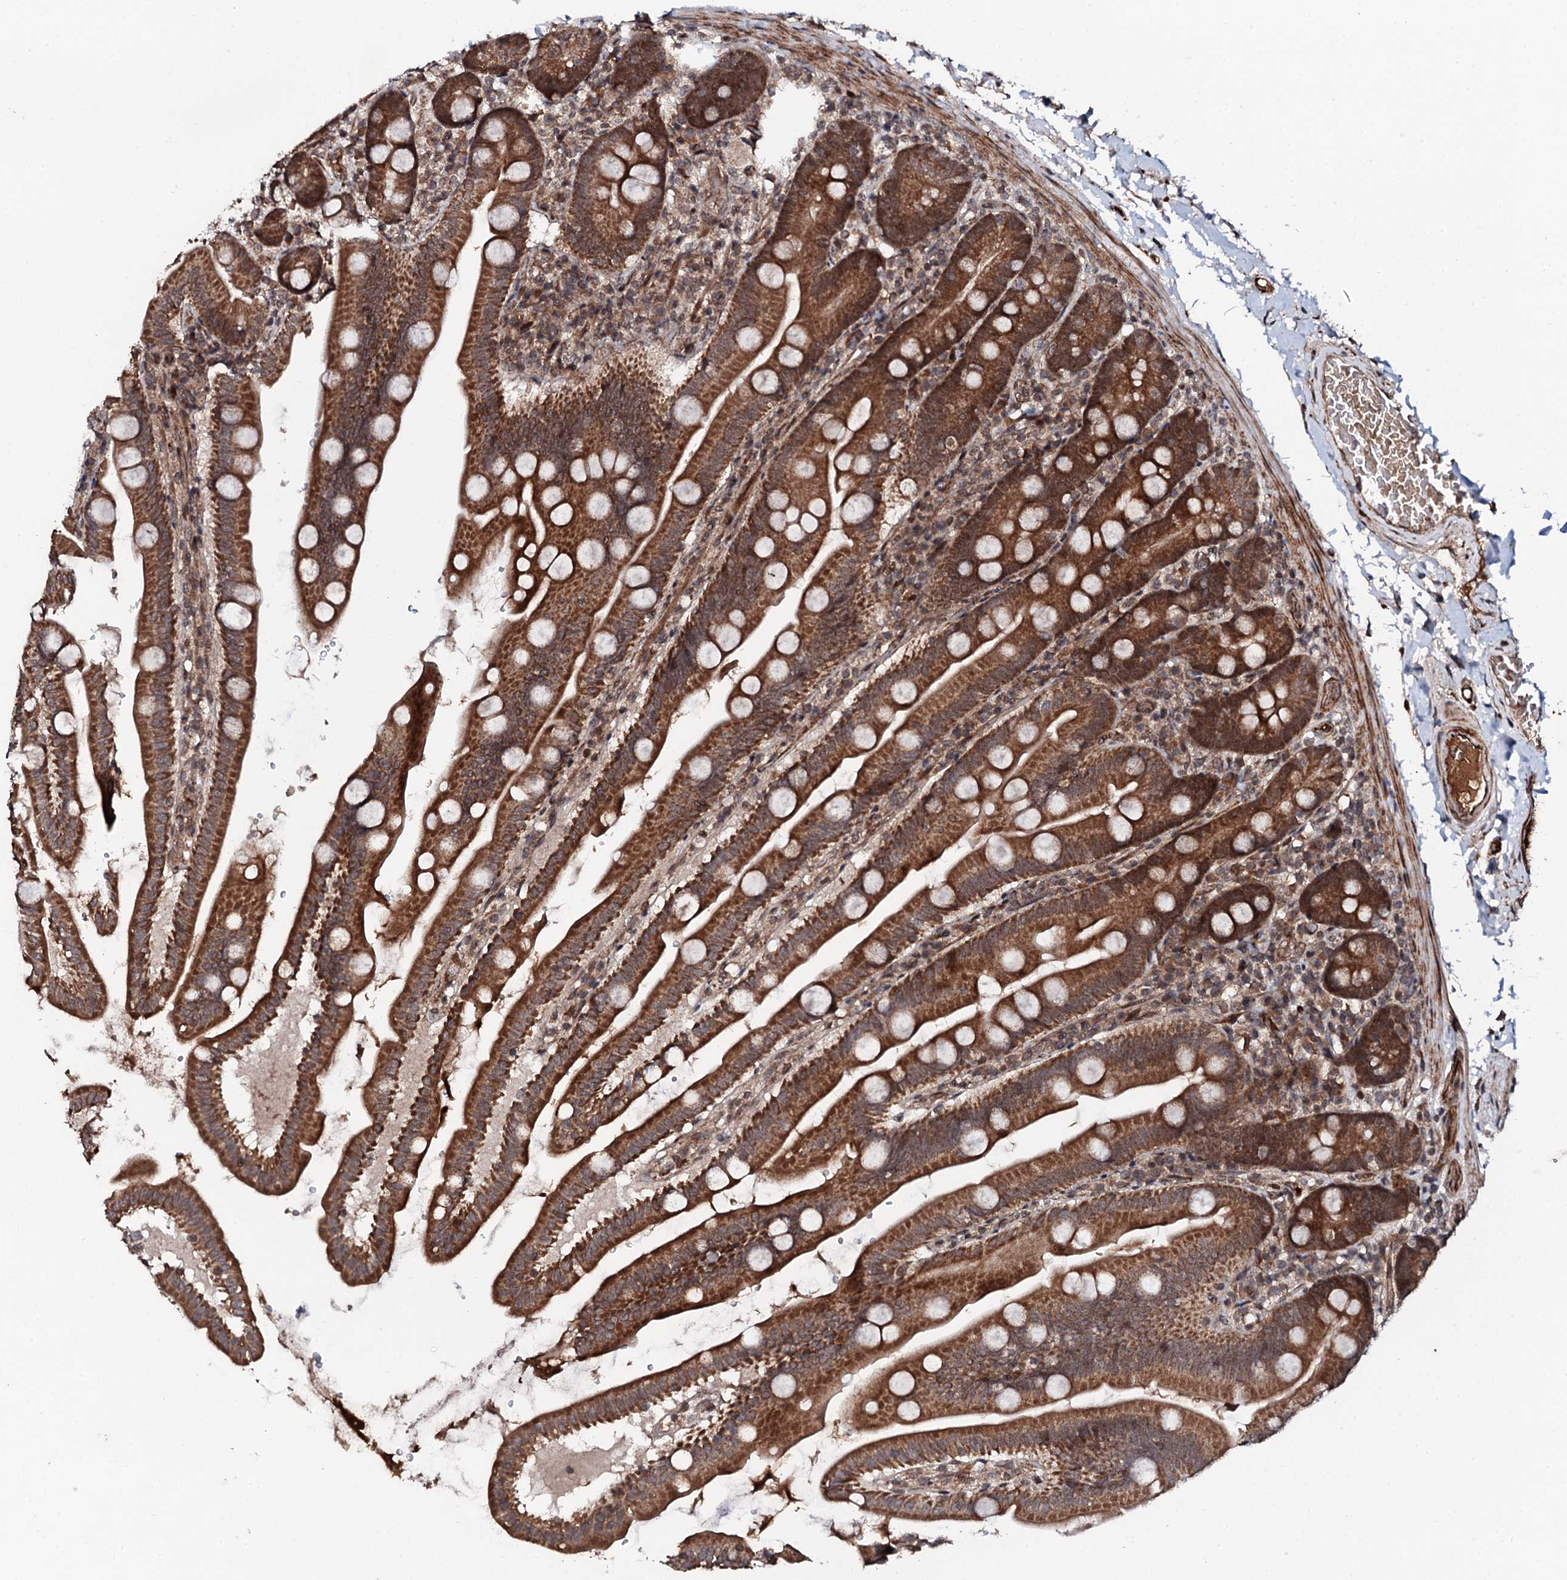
{"staining": {"intensity": "strong", "quantity": ">75%", "location": "cytoplasmic/membranous,nuclear"}, "tissue": "small intestine", "cell_type": "Glandular cells", "image_type": "normal", "snomed": [{"axis": "morphology", "description": "Normal tissue, NOS"}, {"axis": "topography", "description": "Small intestine"}], "caption": "Glandular cells display high levels of strong cytoplasmic/membranous,nuclear expression in about >75% of cells in normal human small intestine.", "gene": "FAM111A", "patient": {"sex": "female", "age": 68}}